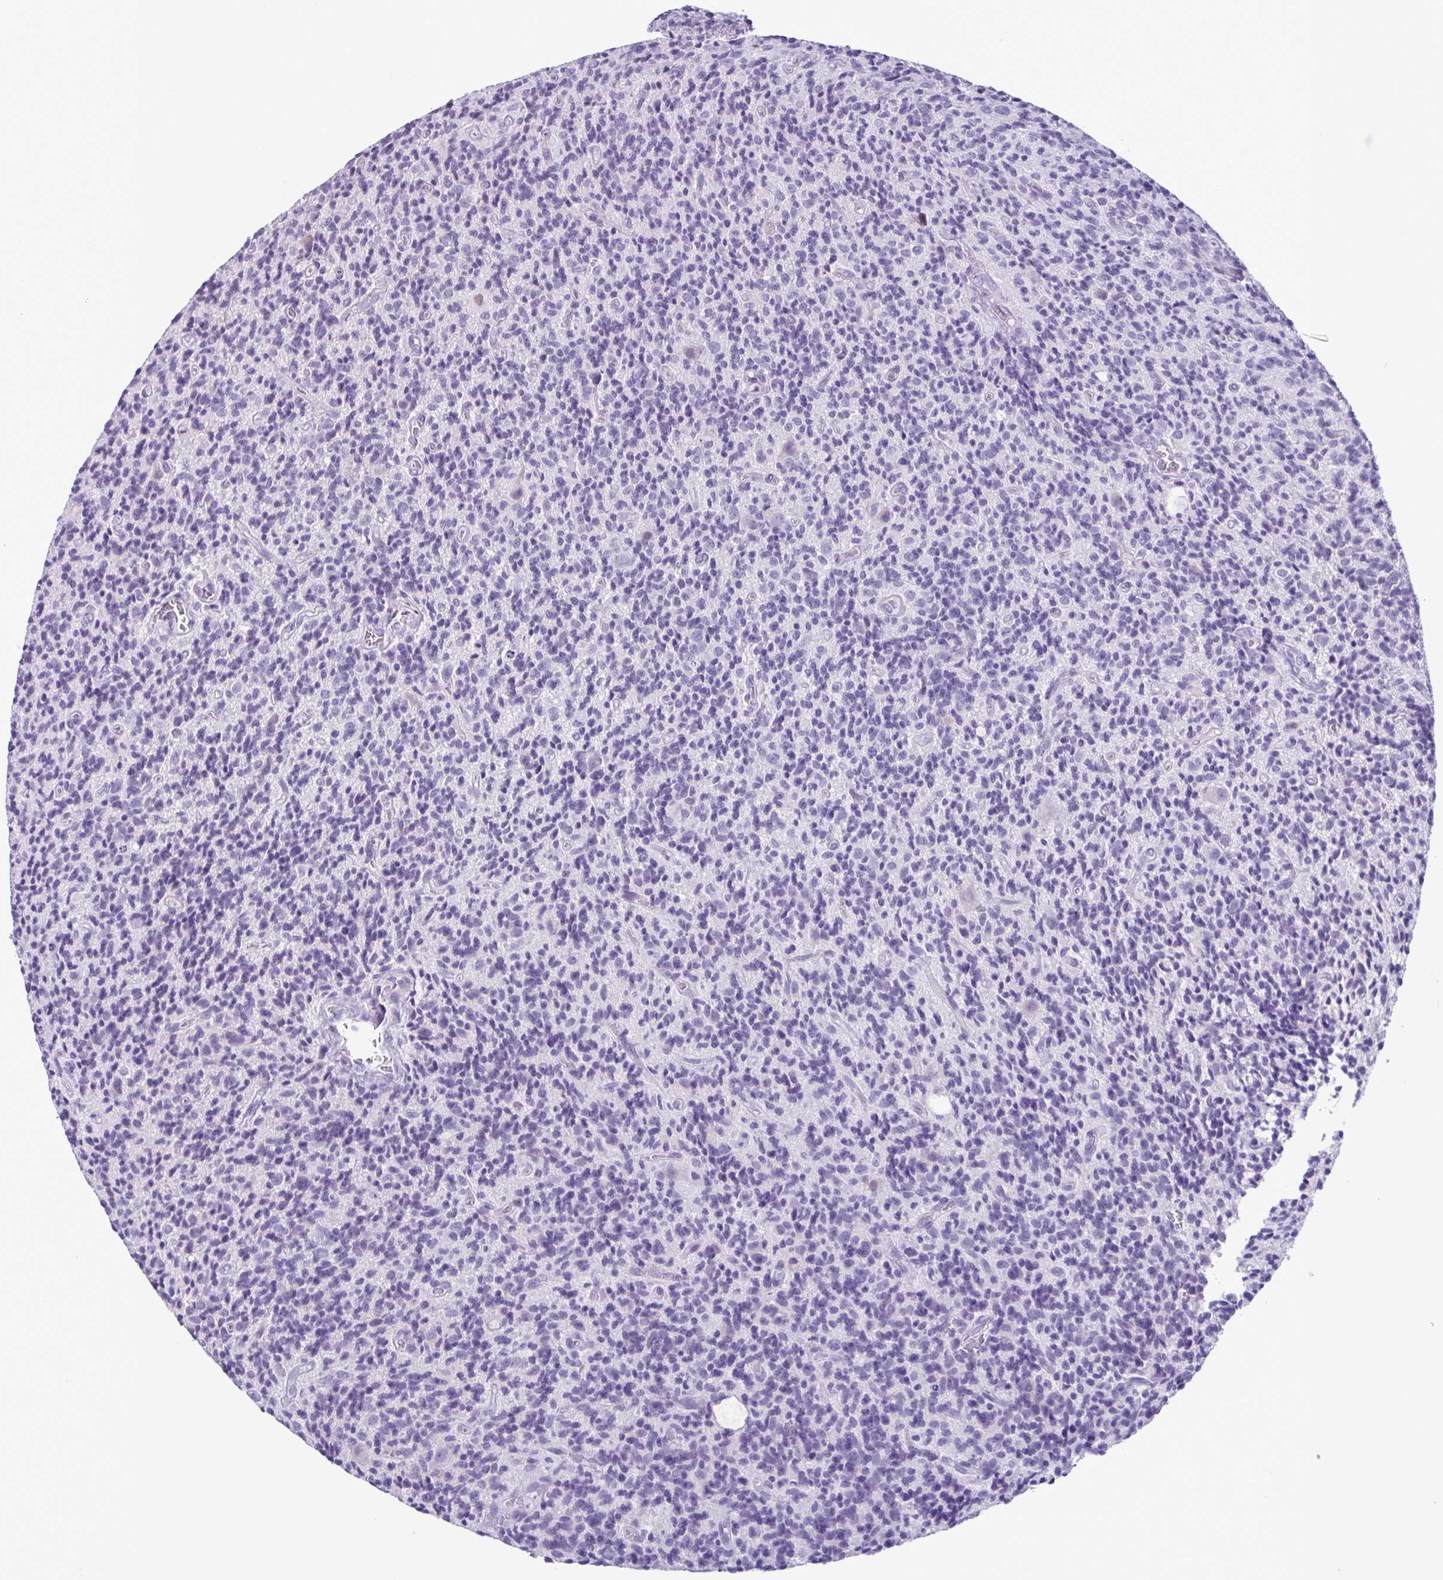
{"staining": {"intensity": "negative", "quantity": "none", "location": "none"}, "tissue": "glioma", "cell_type": "Tumor cells", "image_type": "cancer", "snomed": [{"axis": "morphology", "description": "Glioma, malignant, High grade"}, {"axis": "topography", "description": "Brain"}], "caption": "A micrograph of human malignant glioma (high-grade) is negative for staining in tumor cells.", "gene": "INAFM1", "patient": {"sex": "male", "age": 76}}